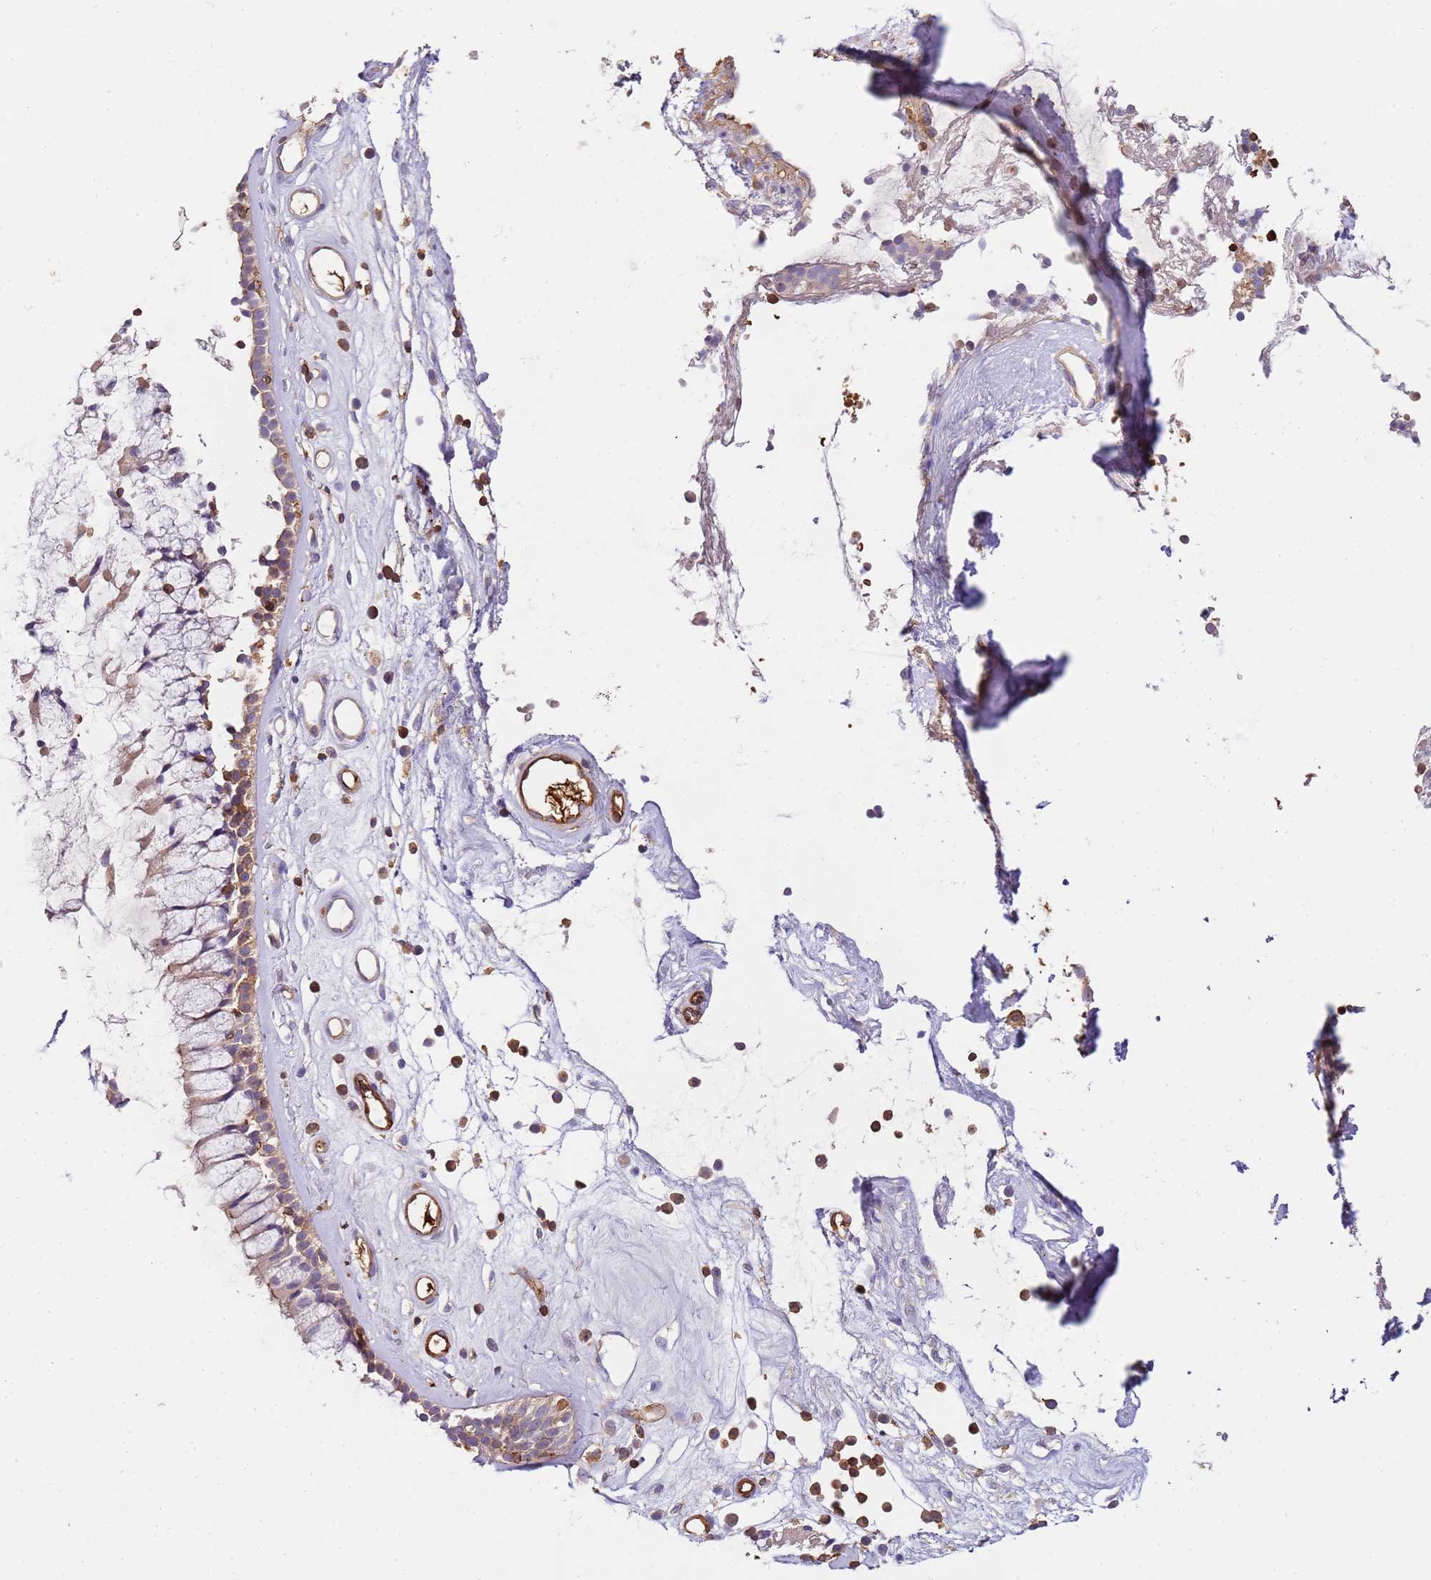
{"staining": {"intensity": "weak", "quantity": "25%-75%", "location": "cytoplasmic/membranous"}, "tissue": "nasopharynx", "cell_type": "Respiratory epithelial cells", "image_type": "normal", "snomed": [{"axis": "morphology", "description": "Normal tissue, NOS"}, {"axis": "morphology", "description": "Inflammation, NOS"}, {"axis": "topography", "description": "Nasopharynx"}], "caption": "This photomicrograph displays IHC staining of normal nasopharynx, with low weak cytoplasmic/membranous expression in about 25%-75% of respiratory epithelial cells.", "gene": "OR6P1", "patient": {"sex": "male", "age": 29}}